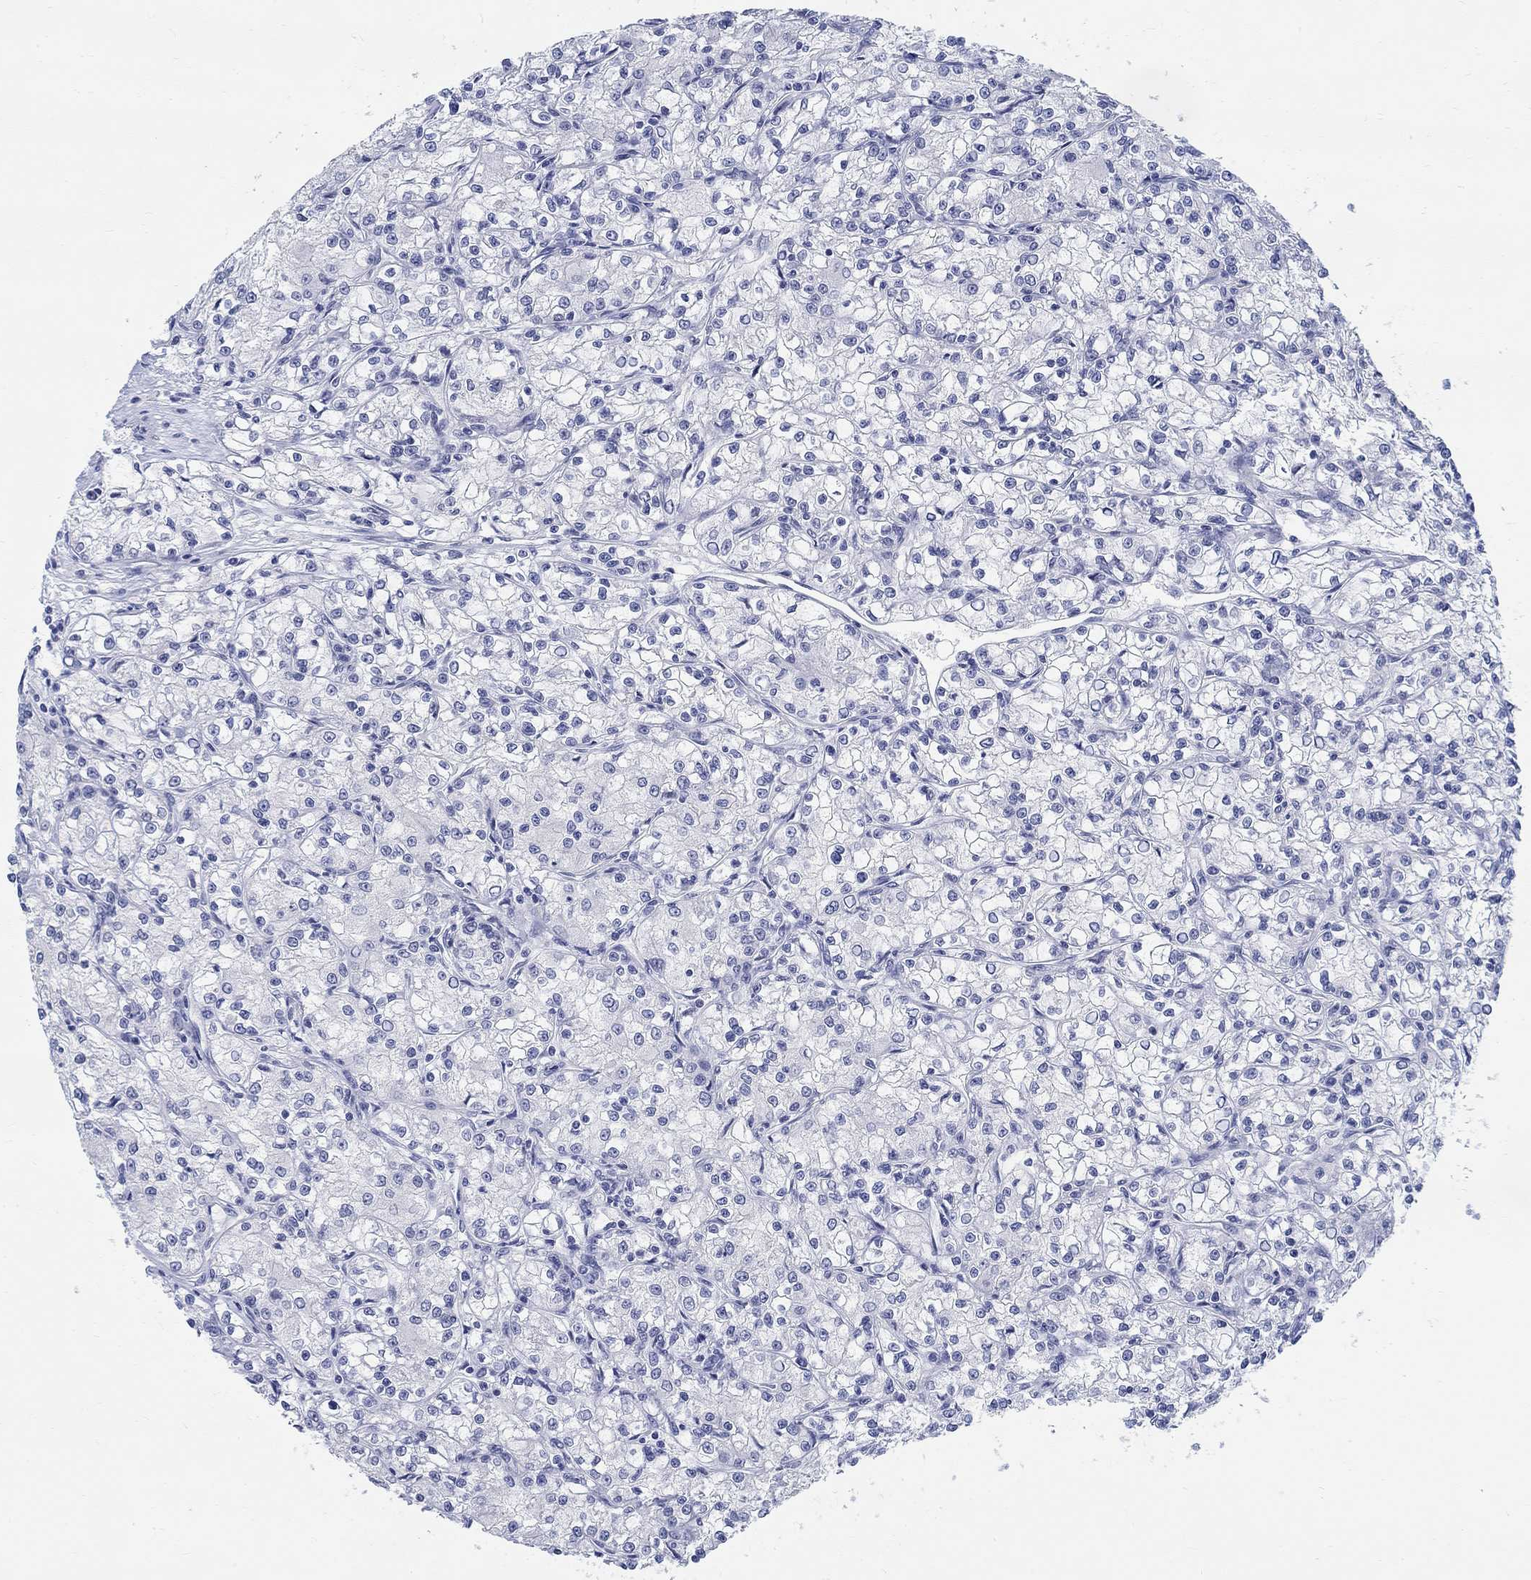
{"staining": {"intensity": "negative", "quantity": "none", "location": "none"}, "tissue": "renal cancer", "cell_type": "Tumor cells", "image_type": "cancer", "snomed": [{"axis": "morphology", "description": "Adenocarcinoma, NOS"}, {"axis": "topography", "description": "Kidney"}], "caption": "This is a image of immunohistochemistry (IHC) staining of renal cancer, which shows no positivity in tumor cells.", "gene": "ANKS1B", "patient": {"sex": "female", "age": 59}}